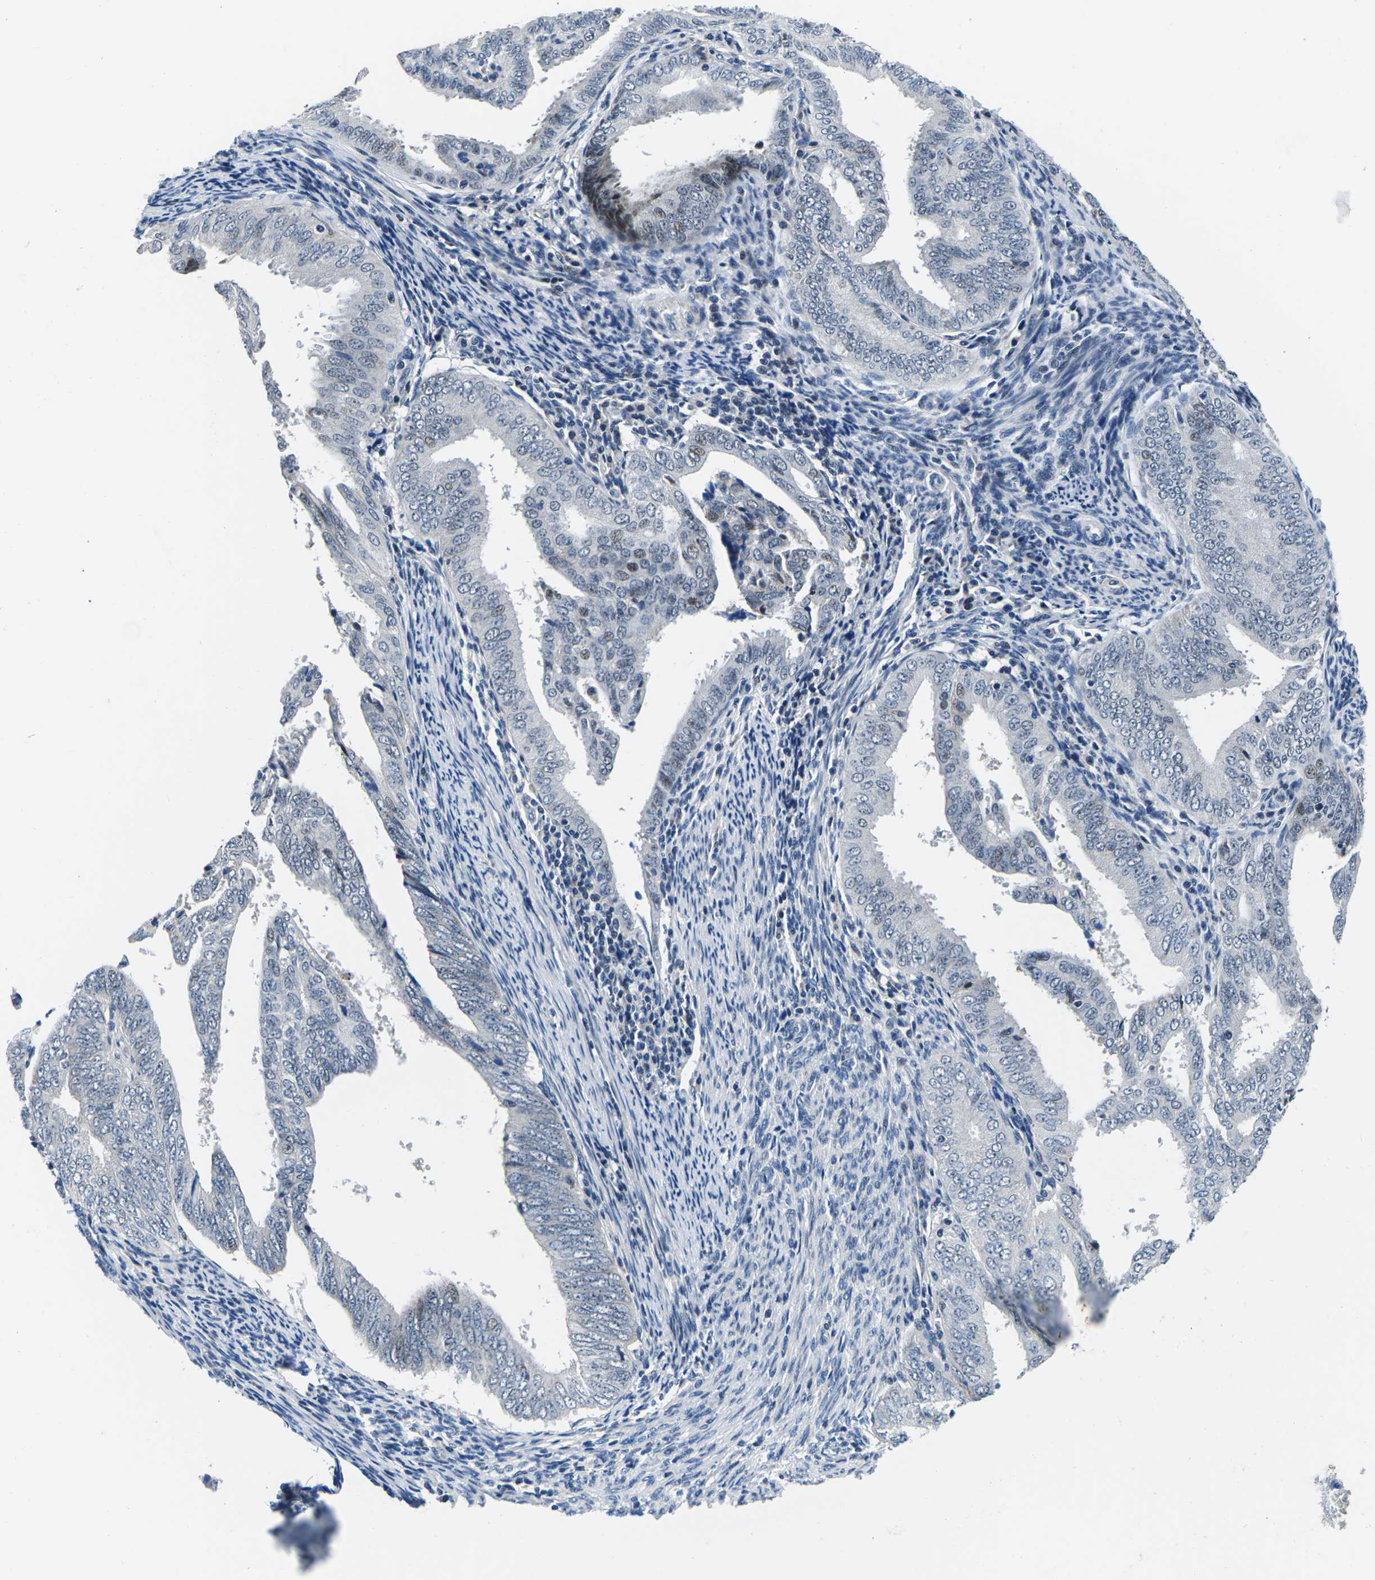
{"staining": {"intensity": "strong", "quantity": "<25%", "location": "nuclear"}, "tissue": "endometrial cancer", "cell_type": "Tumor cells", "image_type": "cancer", "snomed": [{"axis": "morphology", "description": "Adenocarcinoma, NOS"}, {"axis": "topography", "description": "Endometrium"}], "caption": "Adenocarcinoma (endometrial) stained with a protein marker displays strong staining in tumor cells.", "gene": "CDC73", "patient": {"sex": "female", "age": 58}}